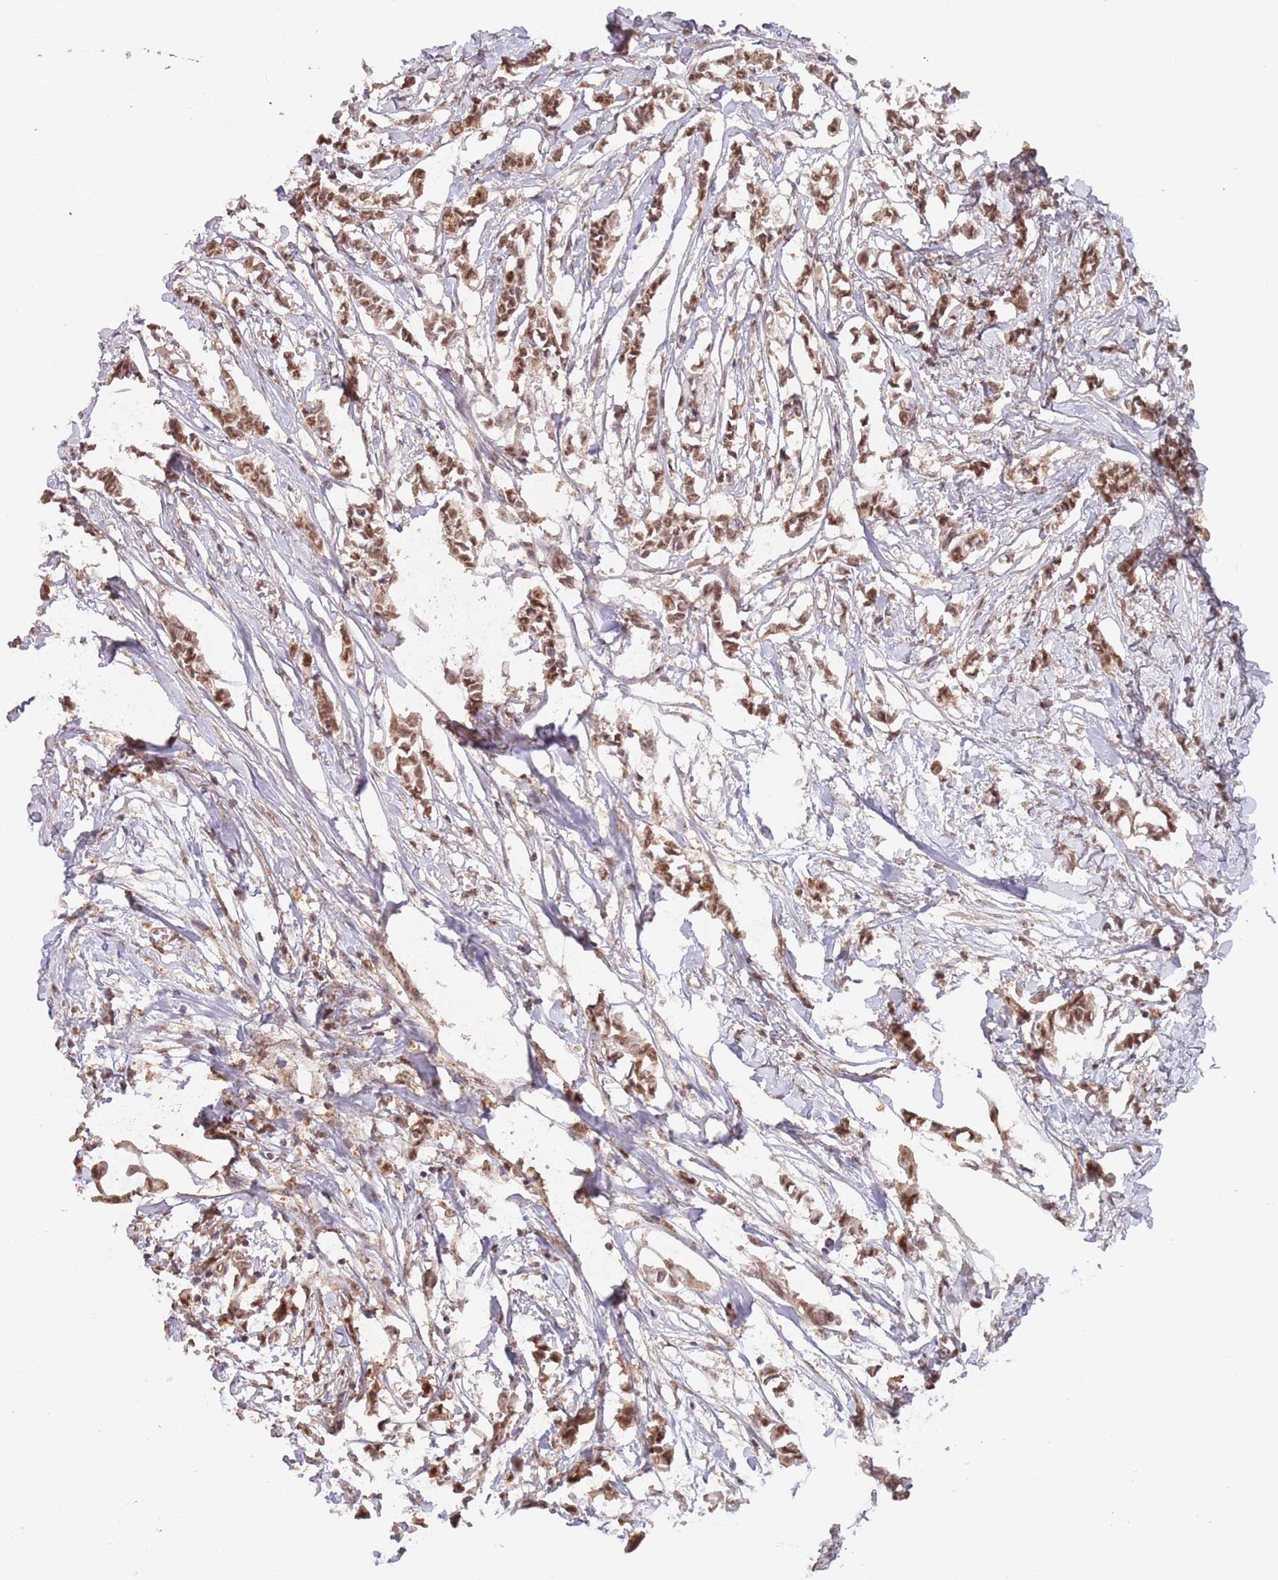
{"staining": {"intensity": "moderate", "quantity": ">75%", "location": "cytoplasmic/membranous,nuclear"}, "tissue": "breast cancer", "cell_type": "Tumor cells", "image_type": "cancer", "snomed": [{"axis": "morphology", "description": "Duct carcinoma"}, {"axis": "topography", "description": "Breast"}], "caption": "Invasive ductal carcinoma (breast) tissue displays moderate cytoplasmic/membranous and nuclear expression in approximately >75% of tumor cells", "gene": "RFXANK", "patient": {"sex": "female", "age": 41}}